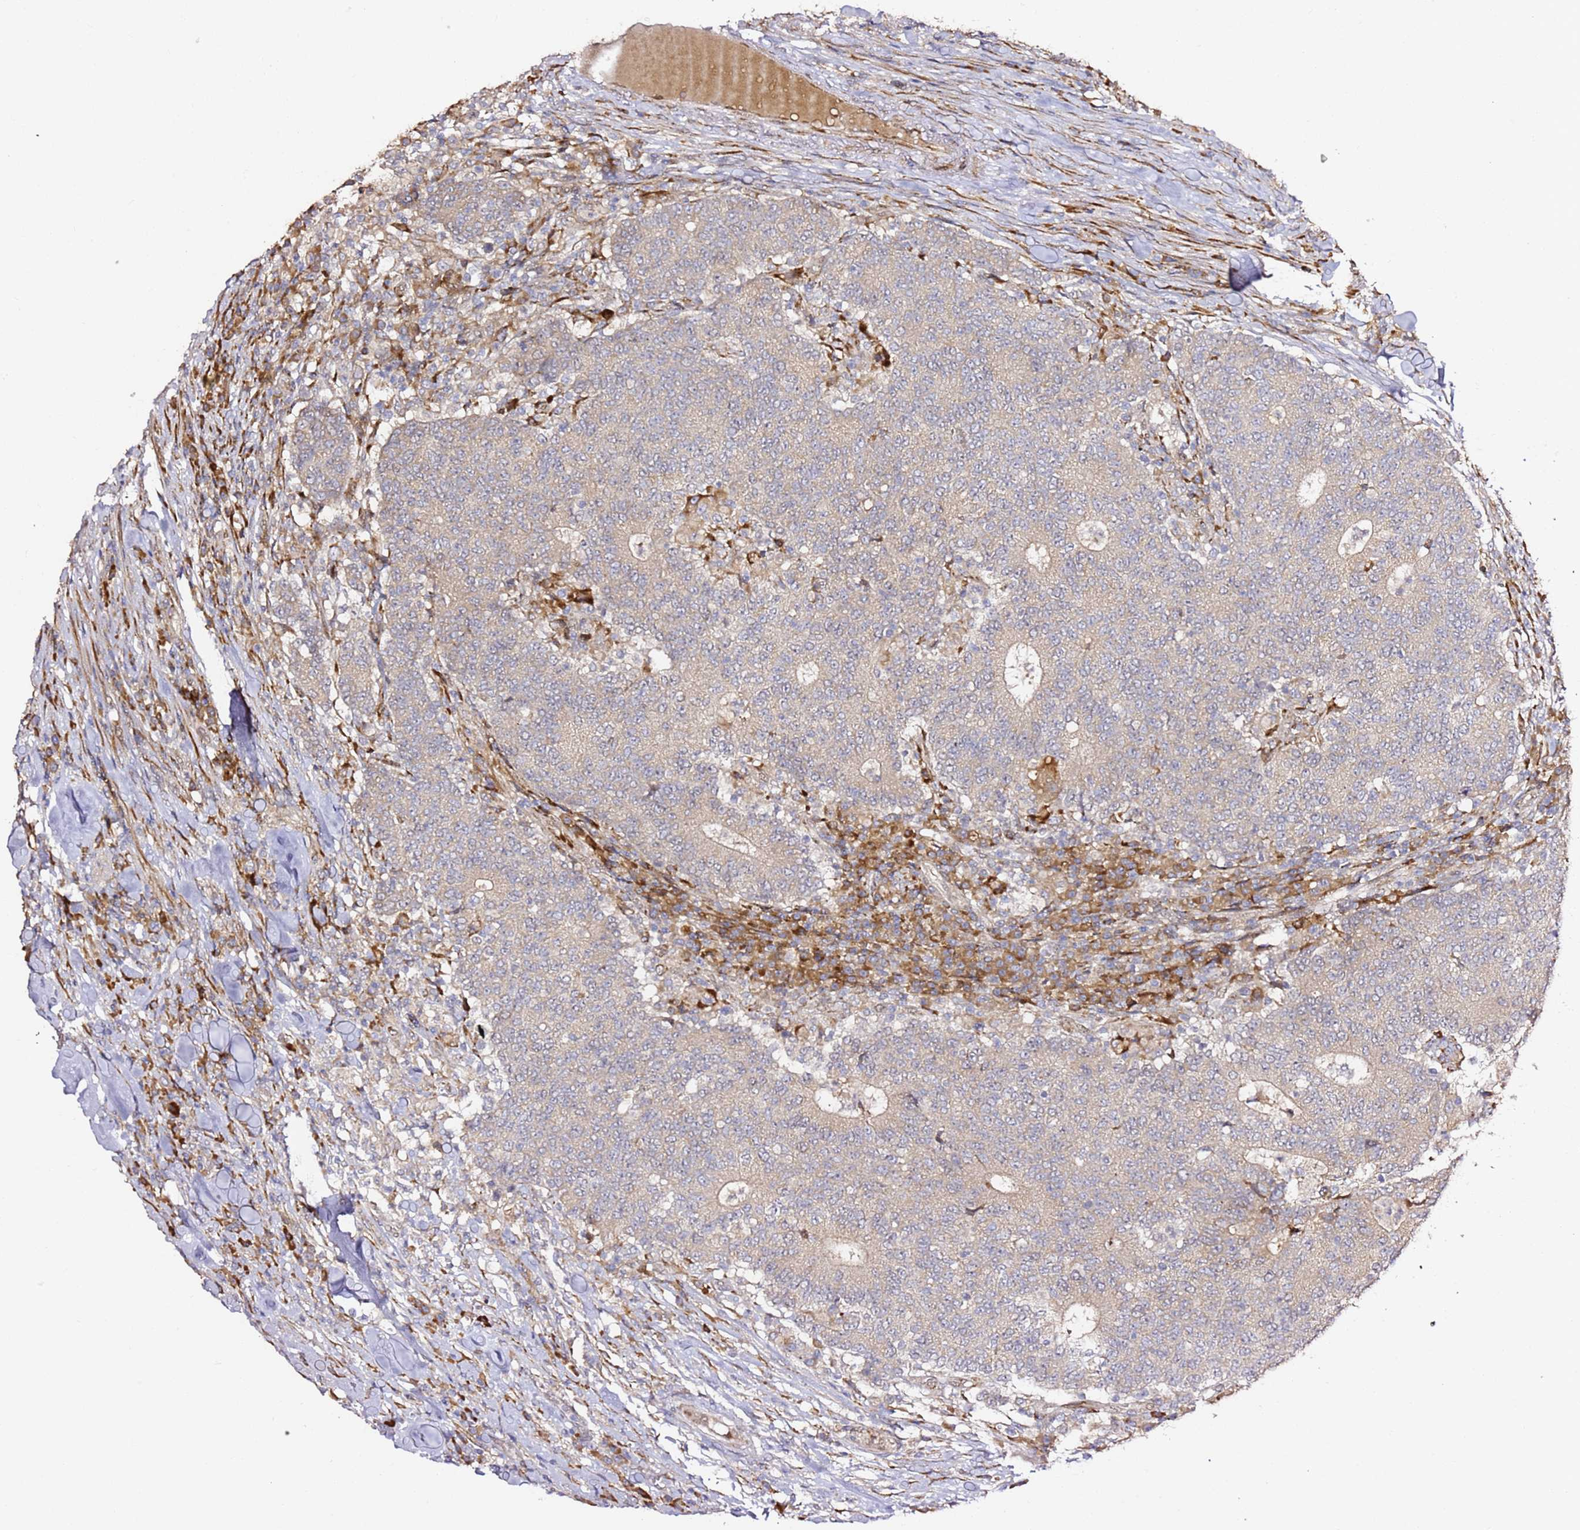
{"staining": {"intensity": "weak", "quantity": "<25%", "location": "cytoplasmic/membranous"}, "tissue": "colorectal cancer", "cell_type": "Tumor cells", "image_type": "cancer", "snomed": [{"axis": "morphology", "description": "Adenocarcinoma, NOS"}, {"axis": "topography", "description": "Colon"}], "caption": "Immunohistochemistry of adenocarcinoma (colorectal) exhibits no staining in tumor cells. Nuclei are stained in blue.", "gene": "HSD17B7", "patient": {"sex": "female", "age": 75}}